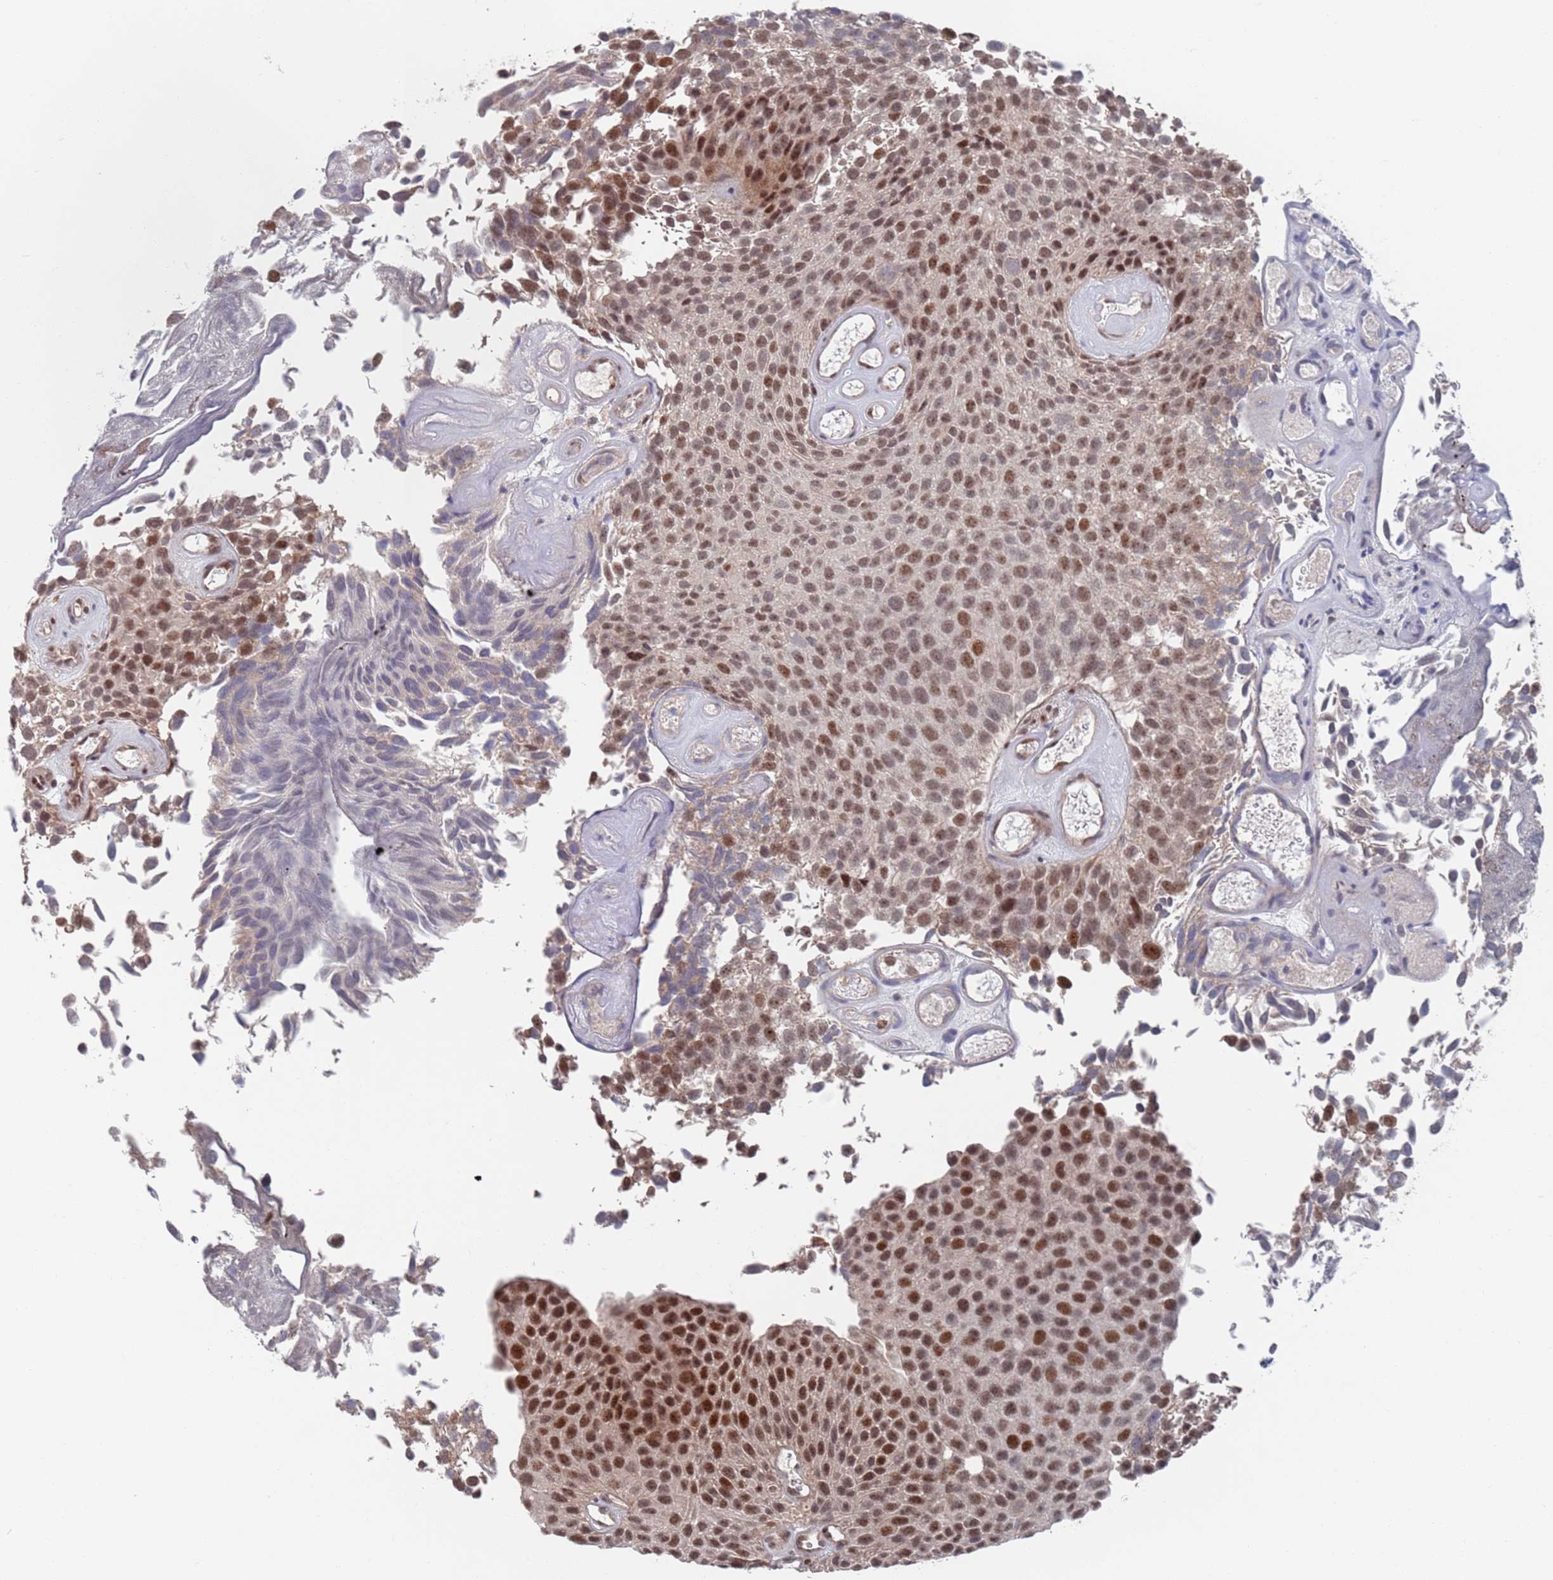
{"staining": {"intensity": "moderate", "quantity": ">75%", "location": "nuclear"}, "tissue": "urothelial cancer", "cell_type": "Tumor cells", "image_type": "cancer", "snomed": [{"axis": "morphology", "description": "Urothelial carcinoma, Low grade"}, {"axis": "topography", "description": "Urinary bladder"}], "caption": "Protein expression analysis of human low-grade urothelial carcinoma reveals moderate nuclear staining in about >75% of tumor cells. The staining was performed using DAB (3,3'-diaminobenzidine), with brown indicating positive protein expression. Nuclei are stained blue with hematoxylin.", "gene": "RPP25", "patient": {"sex": "male", "age": 89}}